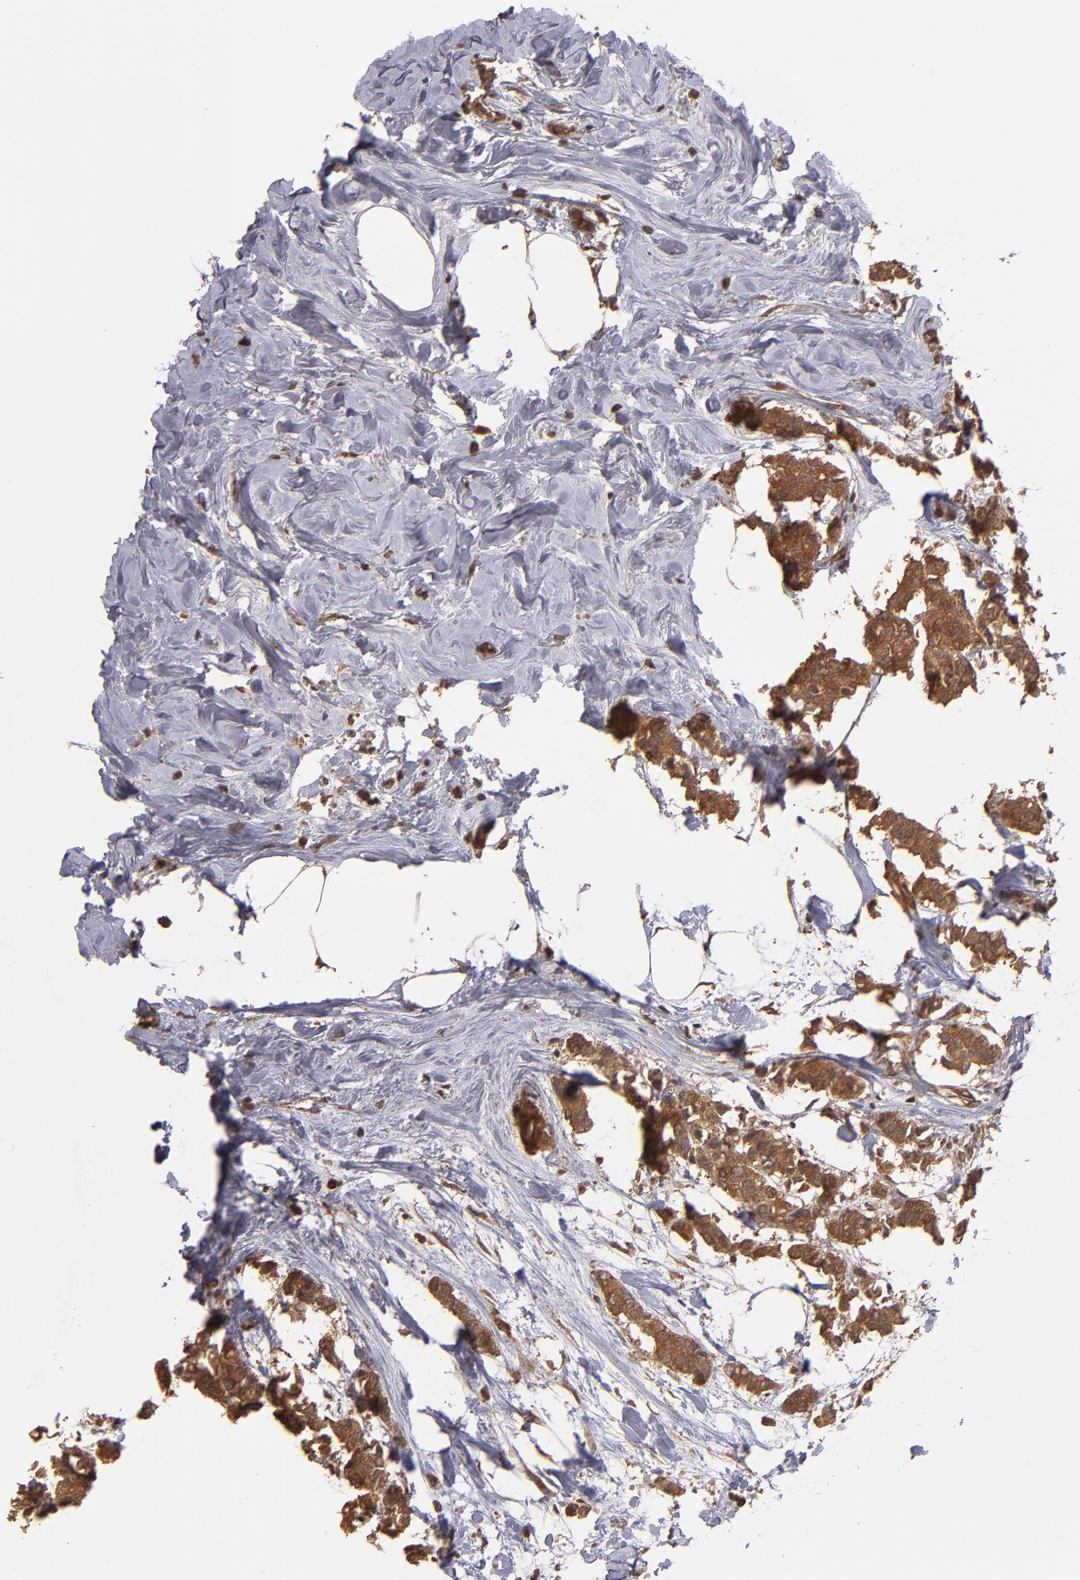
{"staining": {"intensity": "strong", "quantity": ">75%", "location": "cytoplasmic/membranous"}, "tissue": "breast cancer", "cell_type": "Tumor cells", "image_type": "cancer", "snomed": [{"axis": "morphology", "description": "Duct carcinoma"}, {"axis": "topography", "description": "Breast"}], "caption": "Protein expression analysis of breast cancer demonstrates strong cytoplasmic/membranous staining in about >75% of tumor cells. (IHC, brightfield microscopy, high magnification).", "gene": "TXNDC16", "patient": {"sex": "female", "age": 84}}